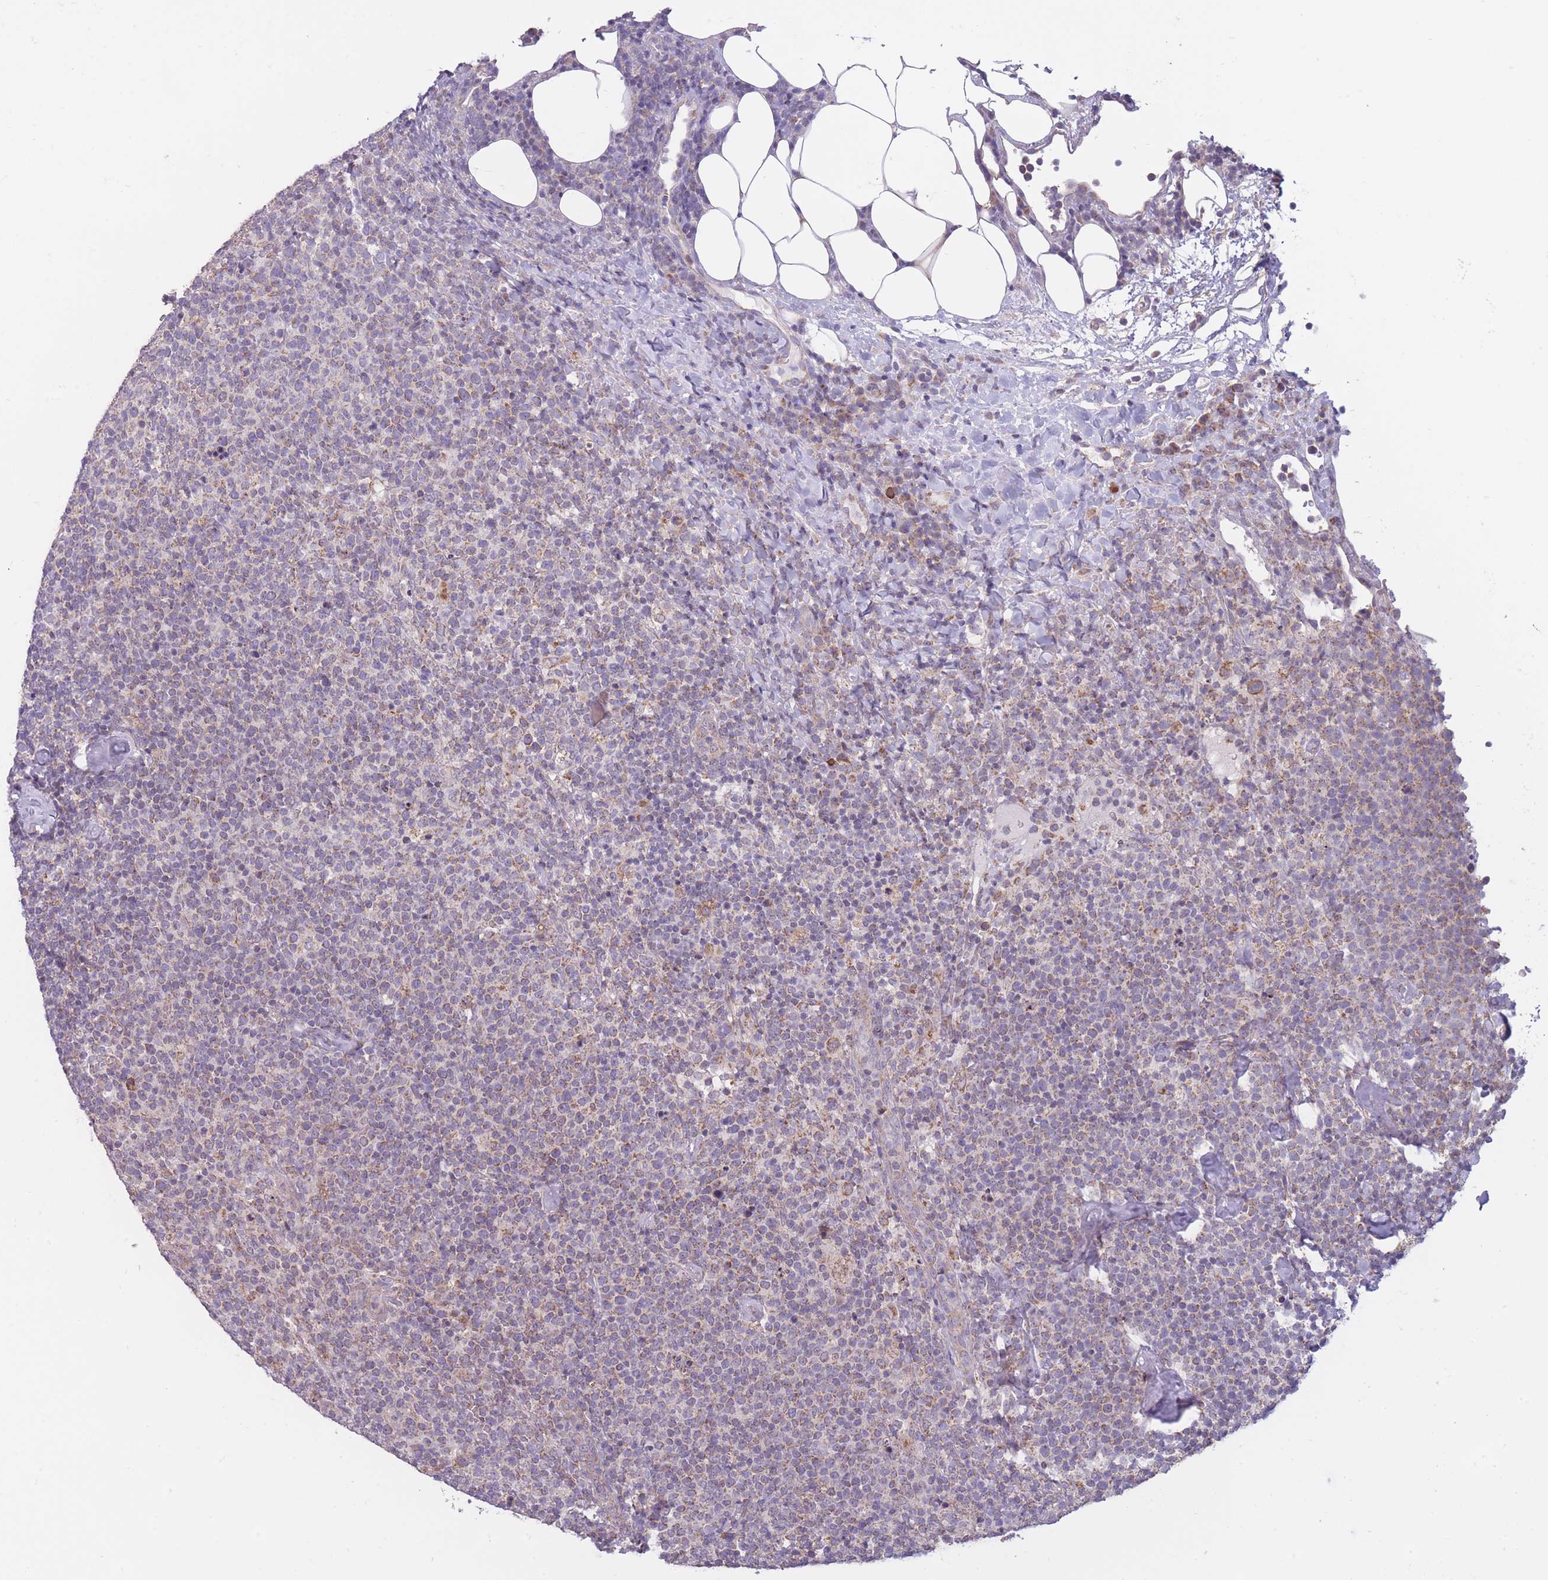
{"staining": {"intensity": "weak", "quantity": ">75%", "location": "cytoplasmic/membranous"}, "tissue": "lymphoma", "cell_type": "Tumor cells", "image_type": "cancer", "snomed": [{"axis": "morphology", "description": "Malignant lymphoma, non-Hodgkin's type, High grade"}, {"axis": "topography", "description": "Lymph node"}], "caption": "Lymphoma stained for a protein reveals weak cytoplasmic/membranous positivity in tumor cells.", "gene": "MRPS18C", "patient": {"sex": "male", "age": 61}}